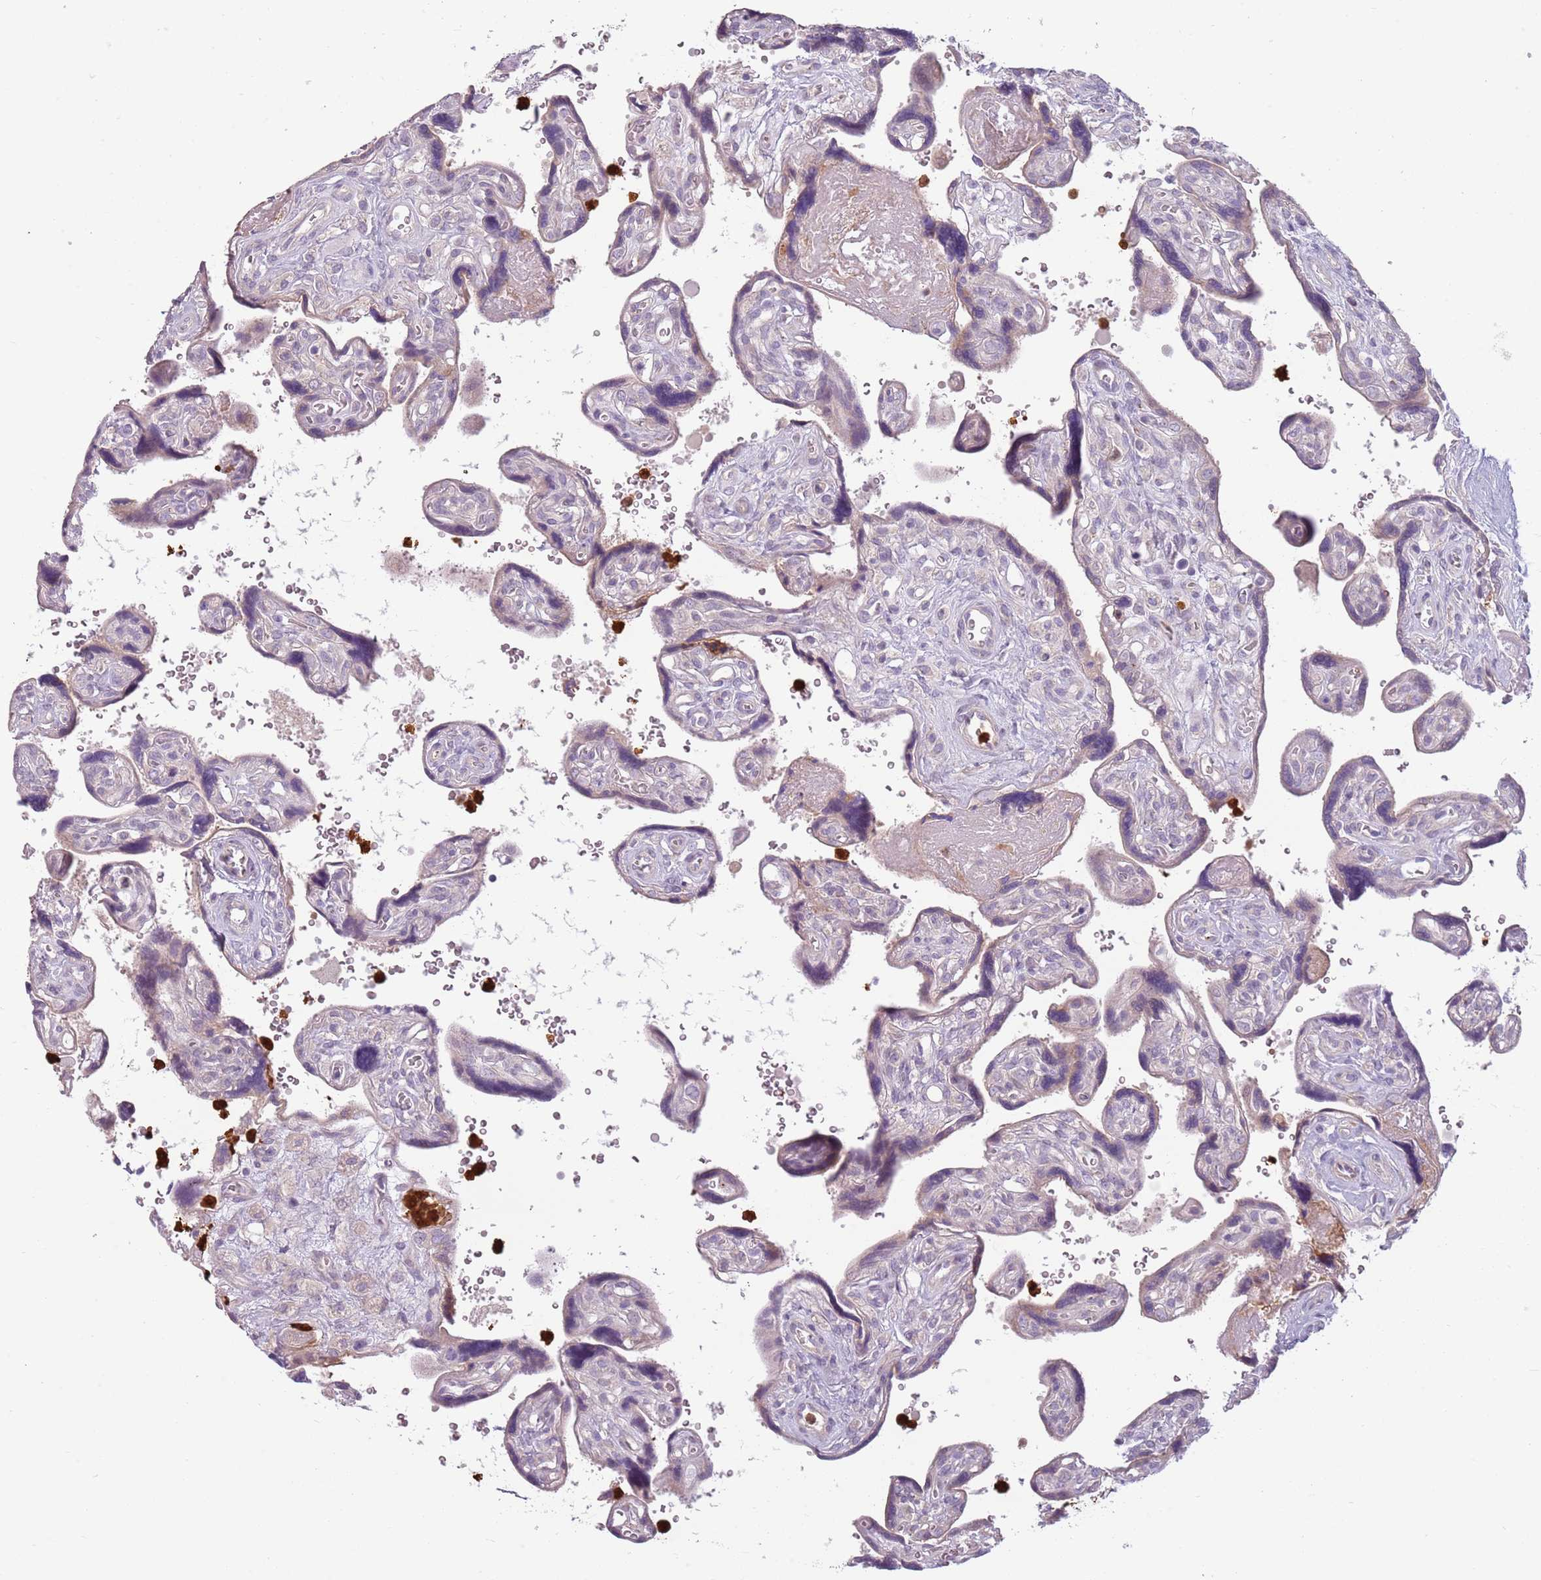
{"staining": {"intensity": "weak", "quantity": "<25%", "location": "cytoplasmic/membranous"}, "tissue": "placenta", "cell_type": "Decidual cells", "image_type": "normal", "snomed": [{"axis": "morphology", "description": "Normal tissue, NOS"}, {"axis": "topography", "description": "Placenta"}], "caption": "This photomicrograph is of benign placenta stained with immunohistochemistry to label a protein in brown with the nuclei are counter-stained blue. There is no expression in decidual cells. (DAB immunohistochemistry with hematoxylin counter stain).", "gene": "SPAG4", "patient": {"sex": "female", "age": 39}}